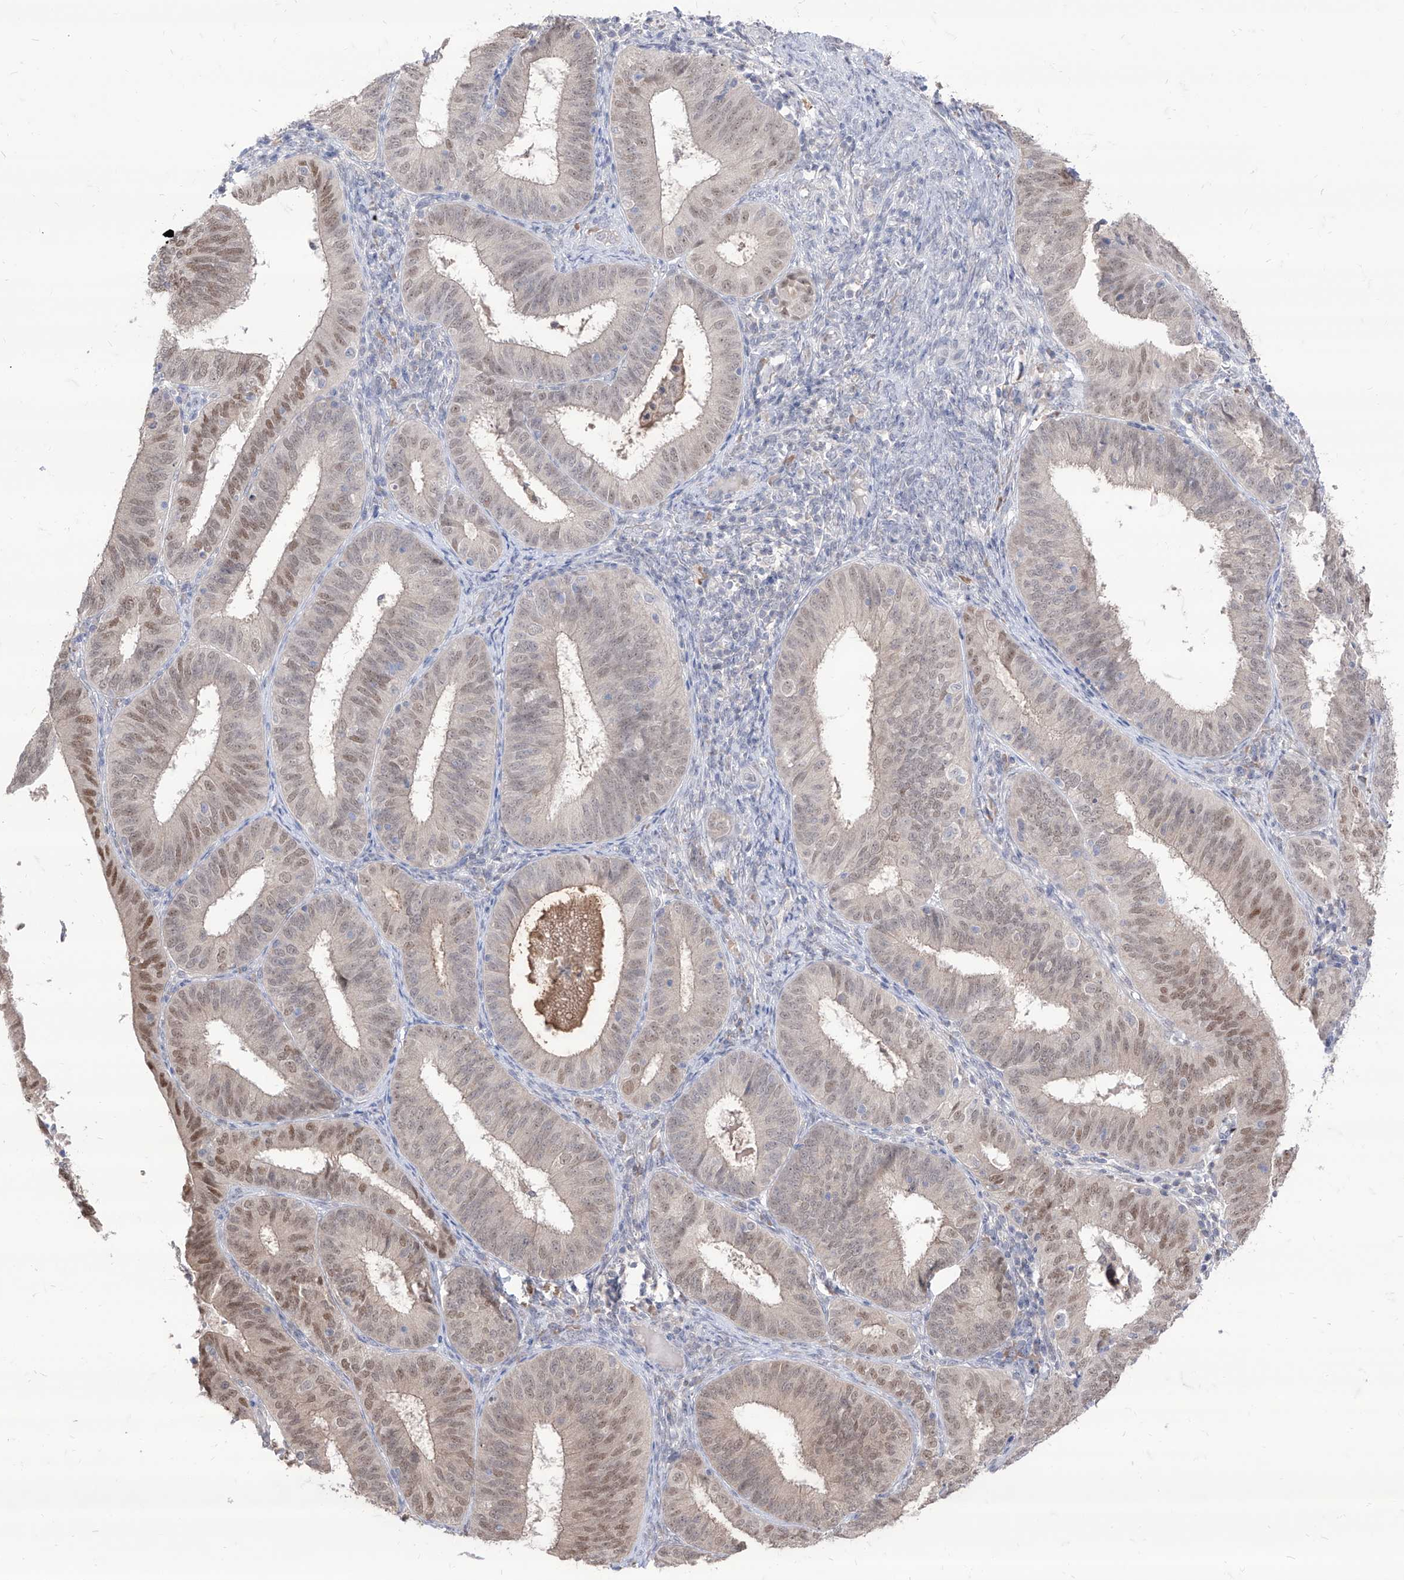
{"staining": {"intensity": "weak", "quantity": "25%-75%", "location": "nuclear"}, "tissue": "endometrial cancer", "cell_type": "Tumor cells", "image_type": "cancer", "snomed": [{"axis": "morphology", "description": "Adenocarcinoma, NOS"}, {"axis": "topography", "description": "Endometrium"}], "caption": "This micrograph reveals immunohistochemistry (IHC) staining of human endometrial cancer (adenocarcinoma), with low weak nuclear staining in approximately 25%-75% of tumor cells.", "gene": "BROX", "patient": {"sex": "female", "age": 51}}